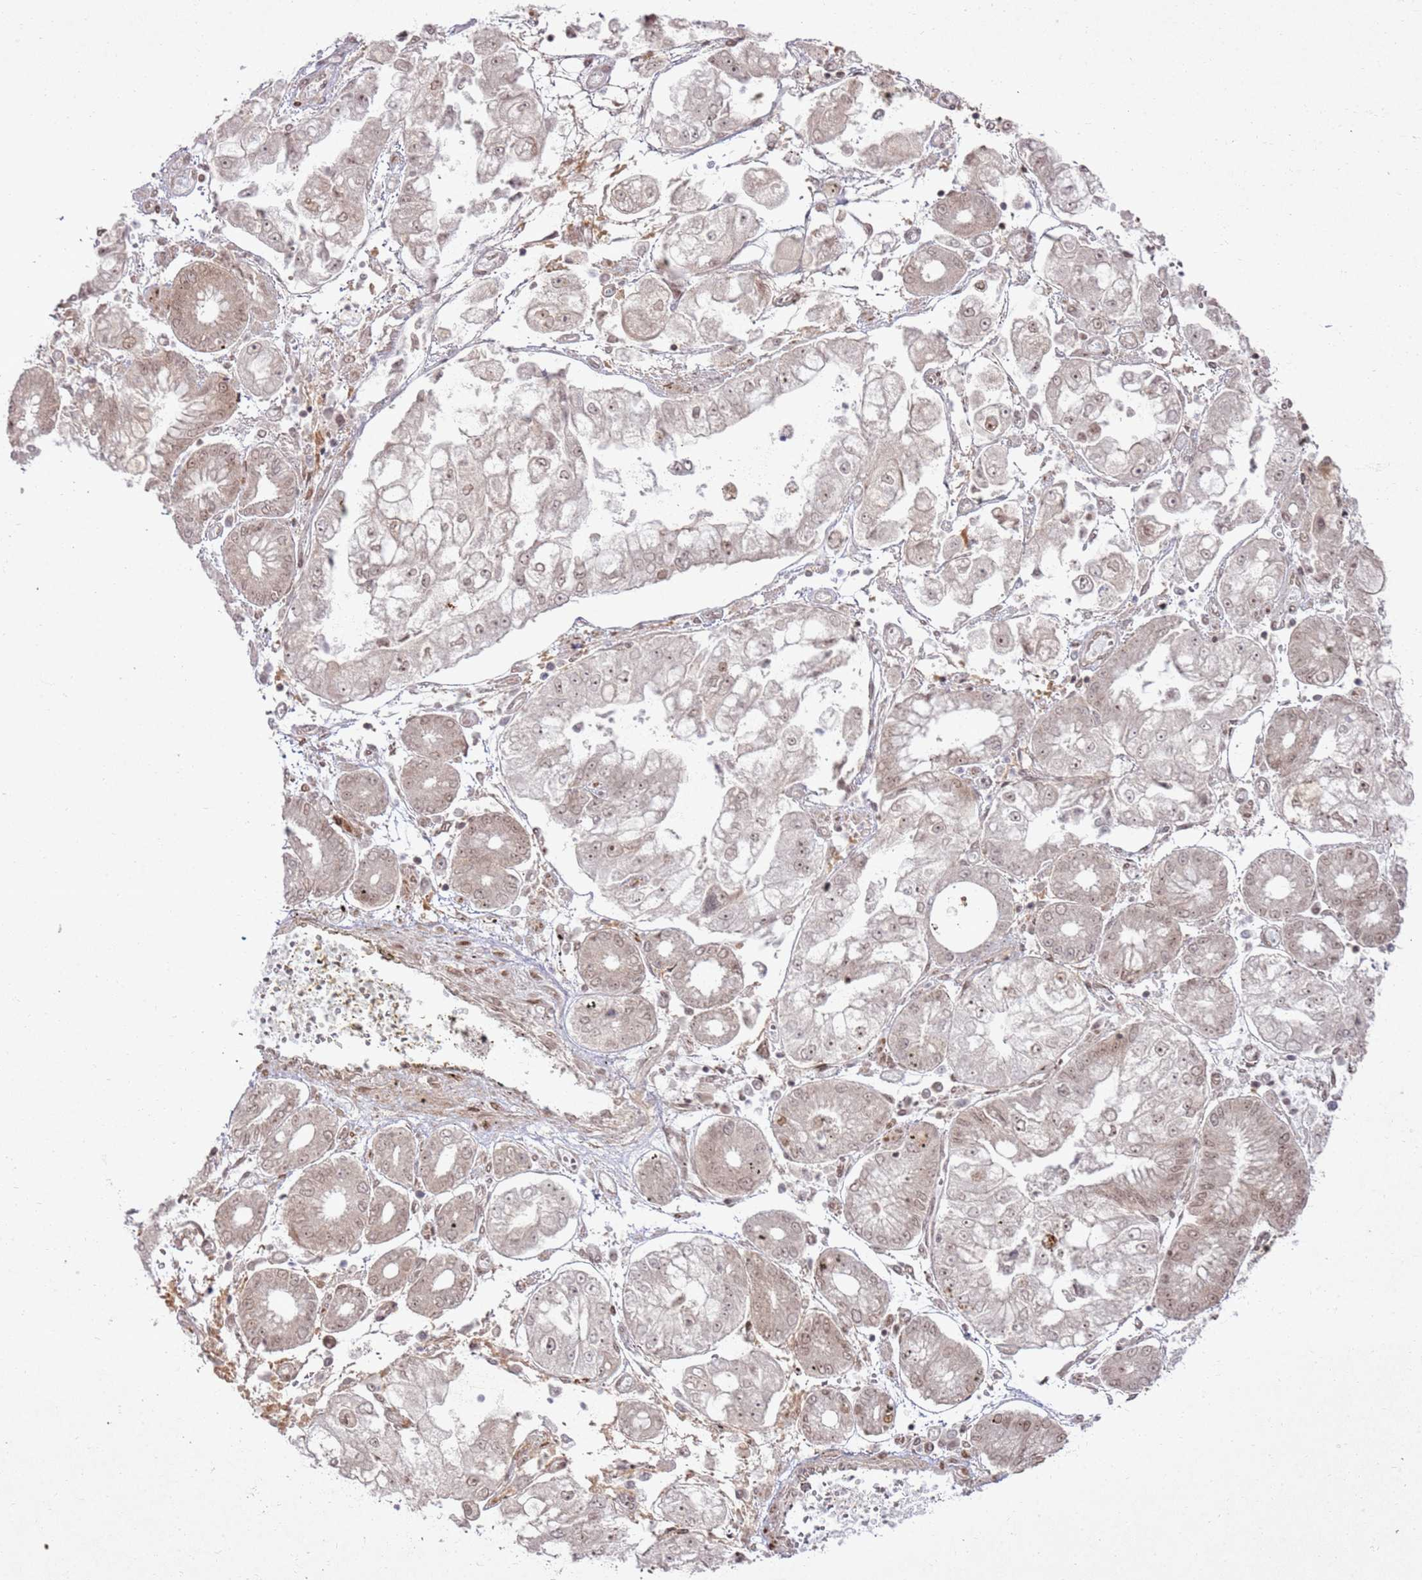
{"staining": {"intensity": "moderate", "quantity": ">75%", "location": "nuclear"}, "tissue": "stomach cancer", "cell_type": "Tumor cells", "image_type": "cancer", "snomed": [{"axis": "morphology", "description": "Adenocarcinoma, NOS"}, {"axis": "topography", "description": "Stomach"}], "caption": "This photomicrograph displays adenocarcinoma (stomach) stained with IHC to label a protein in brown. The nuclear of tumor cells show moderate positivity for the protein. Nuclei are counter-stained blue.", "gene": "KLHL36", "patient": {"sex": "male", "age": 76}}